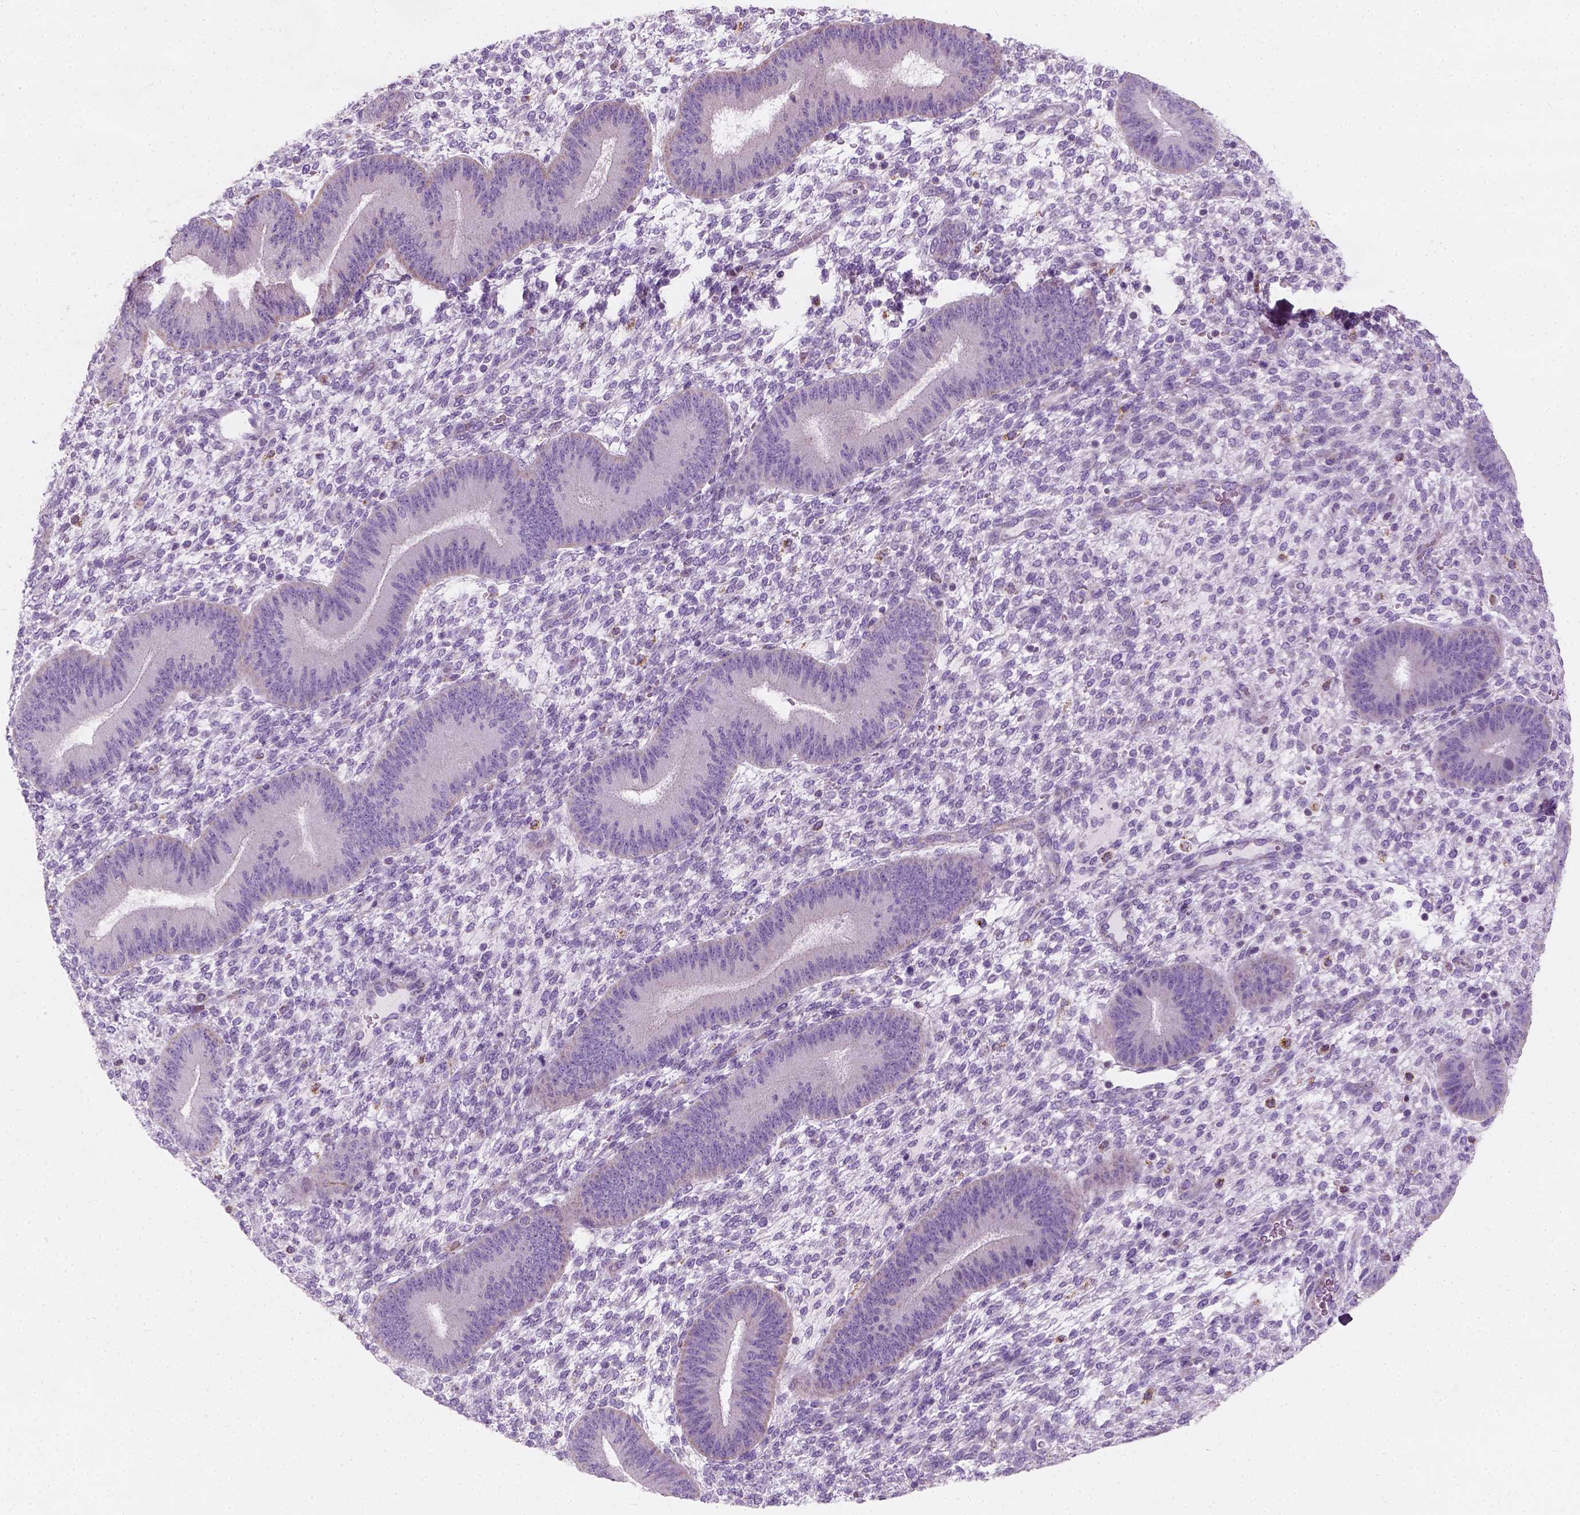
{"staining": {"intensity": "negative", "quantity": "none", "location": "none"}, "tissue": "endometrium", "cell_type": "Cells in endometrial stroma", "image_type": "normal", "snomed": [{"axis": "morphology", "description": "Normal tissue, NOS"}, {"axis": "topography", "description": "Endometrium"}], "caption": "The photomicrograph displays no staining of cells in endometrial stroma in unremarkable endometrium.", "gene": "CHODL", "patient": {"sex": "female", "age": 39}}